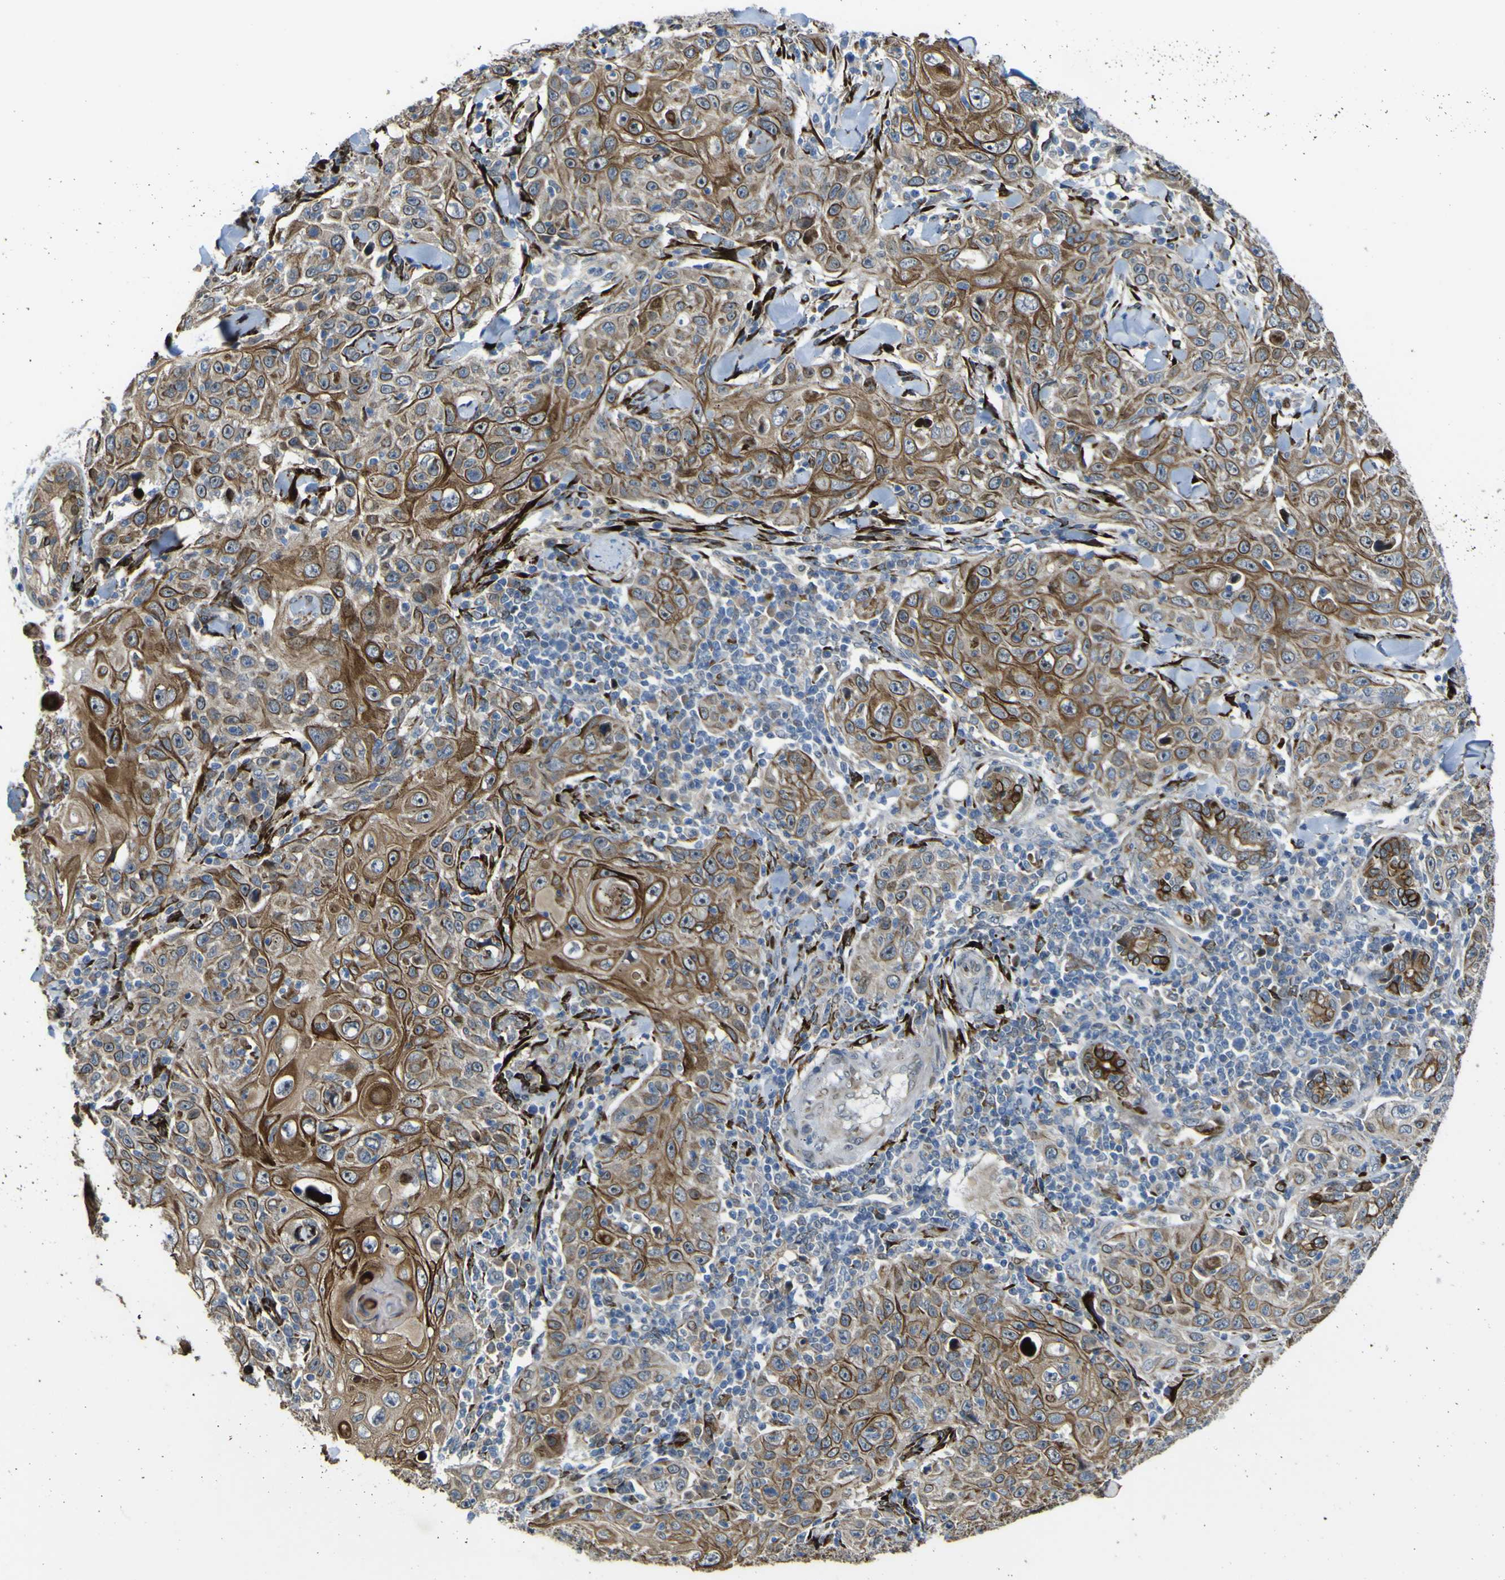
{"staining": {"intensity": "strong", "quantity": ">75%", "location": "cytoplasmic/membranous"}, "tissue": "skin cancer", "cell_type": "Tumor cells", "image_type": "cancer", "snomed": [{"axis": "morphology", "description": "Squamous cell carcinoma, NOS"}, {"axis": "topography", "description": "Skin"}], "caption": "Squamous cell carcinoma (skin) stained with immunohistochemistry (IHC) demonstrates strong cytoplasmic/membranous positivity in about >75% of tumor cells.", "gene": "LBHD1", "patient": {"sex": "female", "age": 88}}